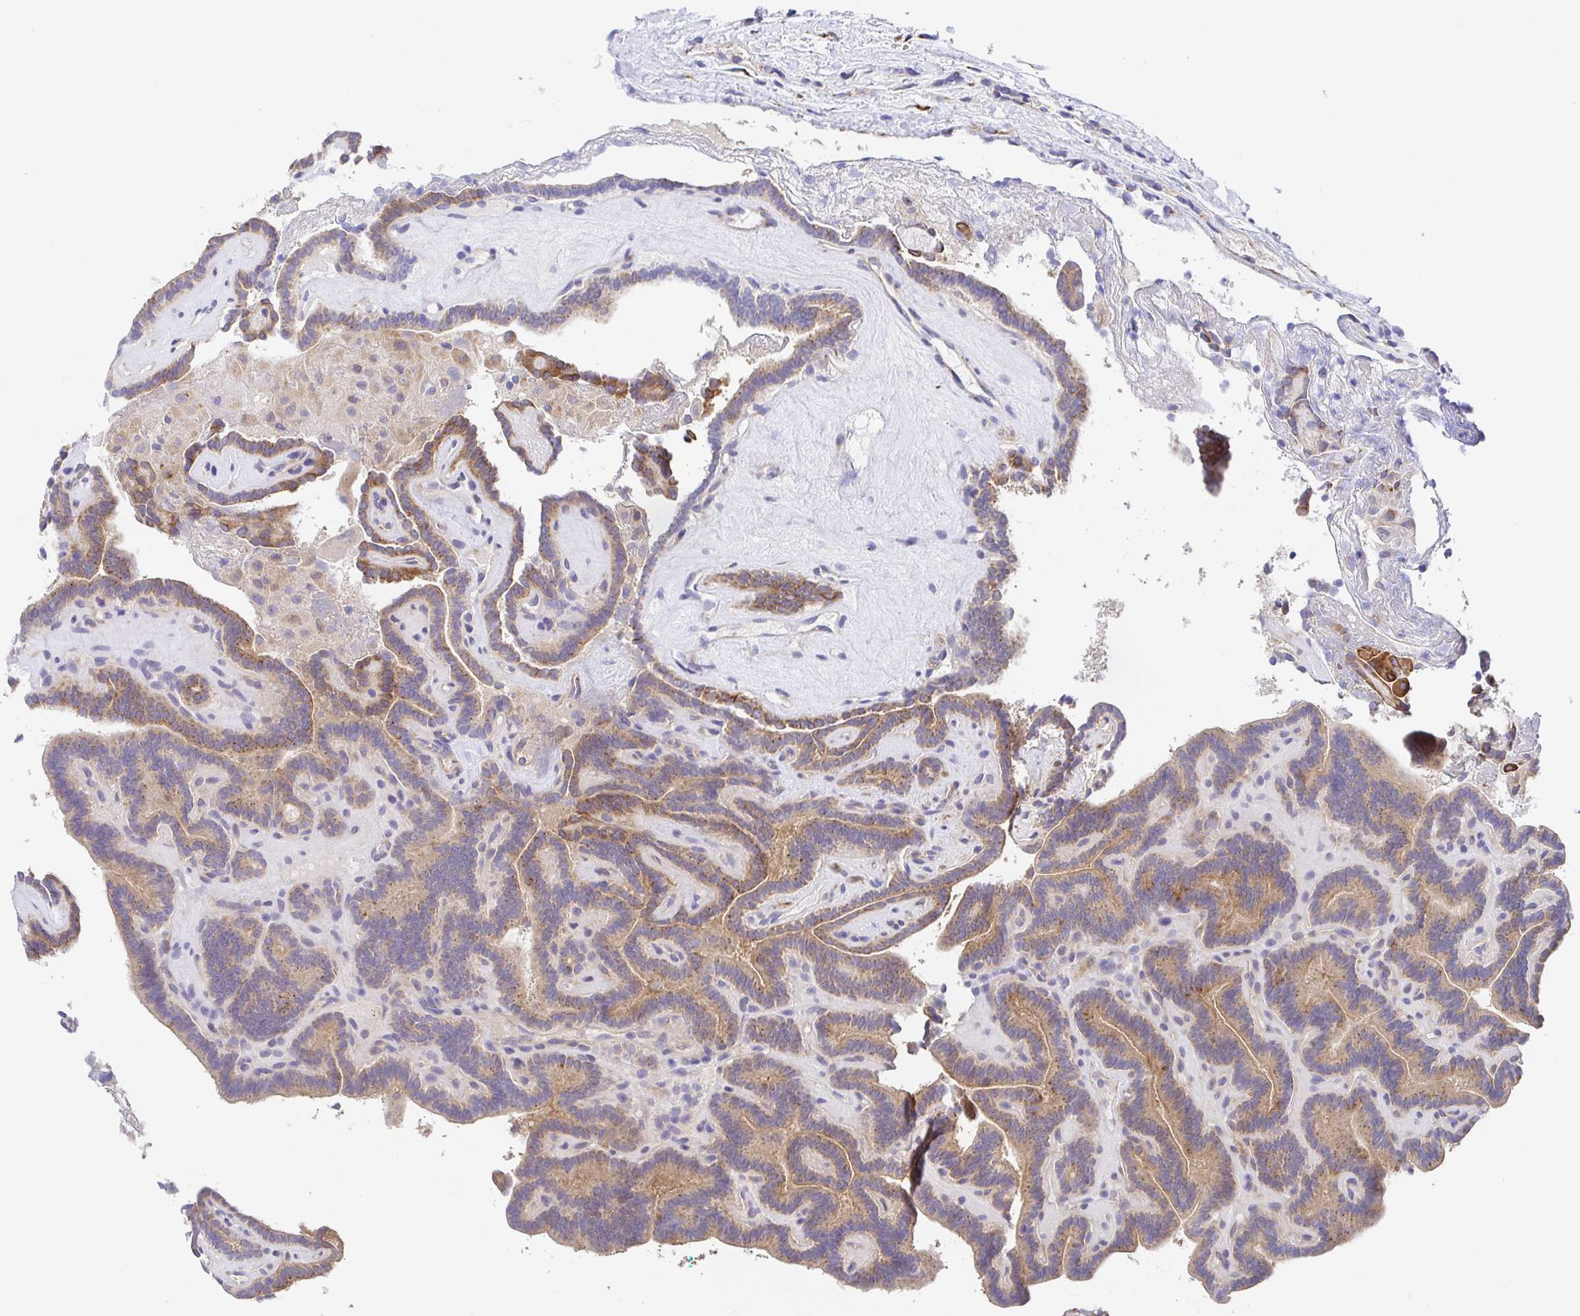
{"staining": {"intensity": "moderate", "quantity": ">75%", "location": "cytoplasmic/membranous"}, "tissue": "thyroid cancer", "cell_type": "Tumor cells", "image_type": "cancer", "snomed": [{"axis": "morphology", "description": "Papillary adenocarcinoma, NOS"}, {"axis": "topography", "description": "Thyroid gland"}], "caption": "Human thyroid cancer (papillary adenocarcinoma) stained with a brown dye shows moderate cytoplasmic/membranous positive staining in approximately >75% of tumor cells.", "gene": "GOLGA1", "patient": {"sex": "female", "age": 21}}